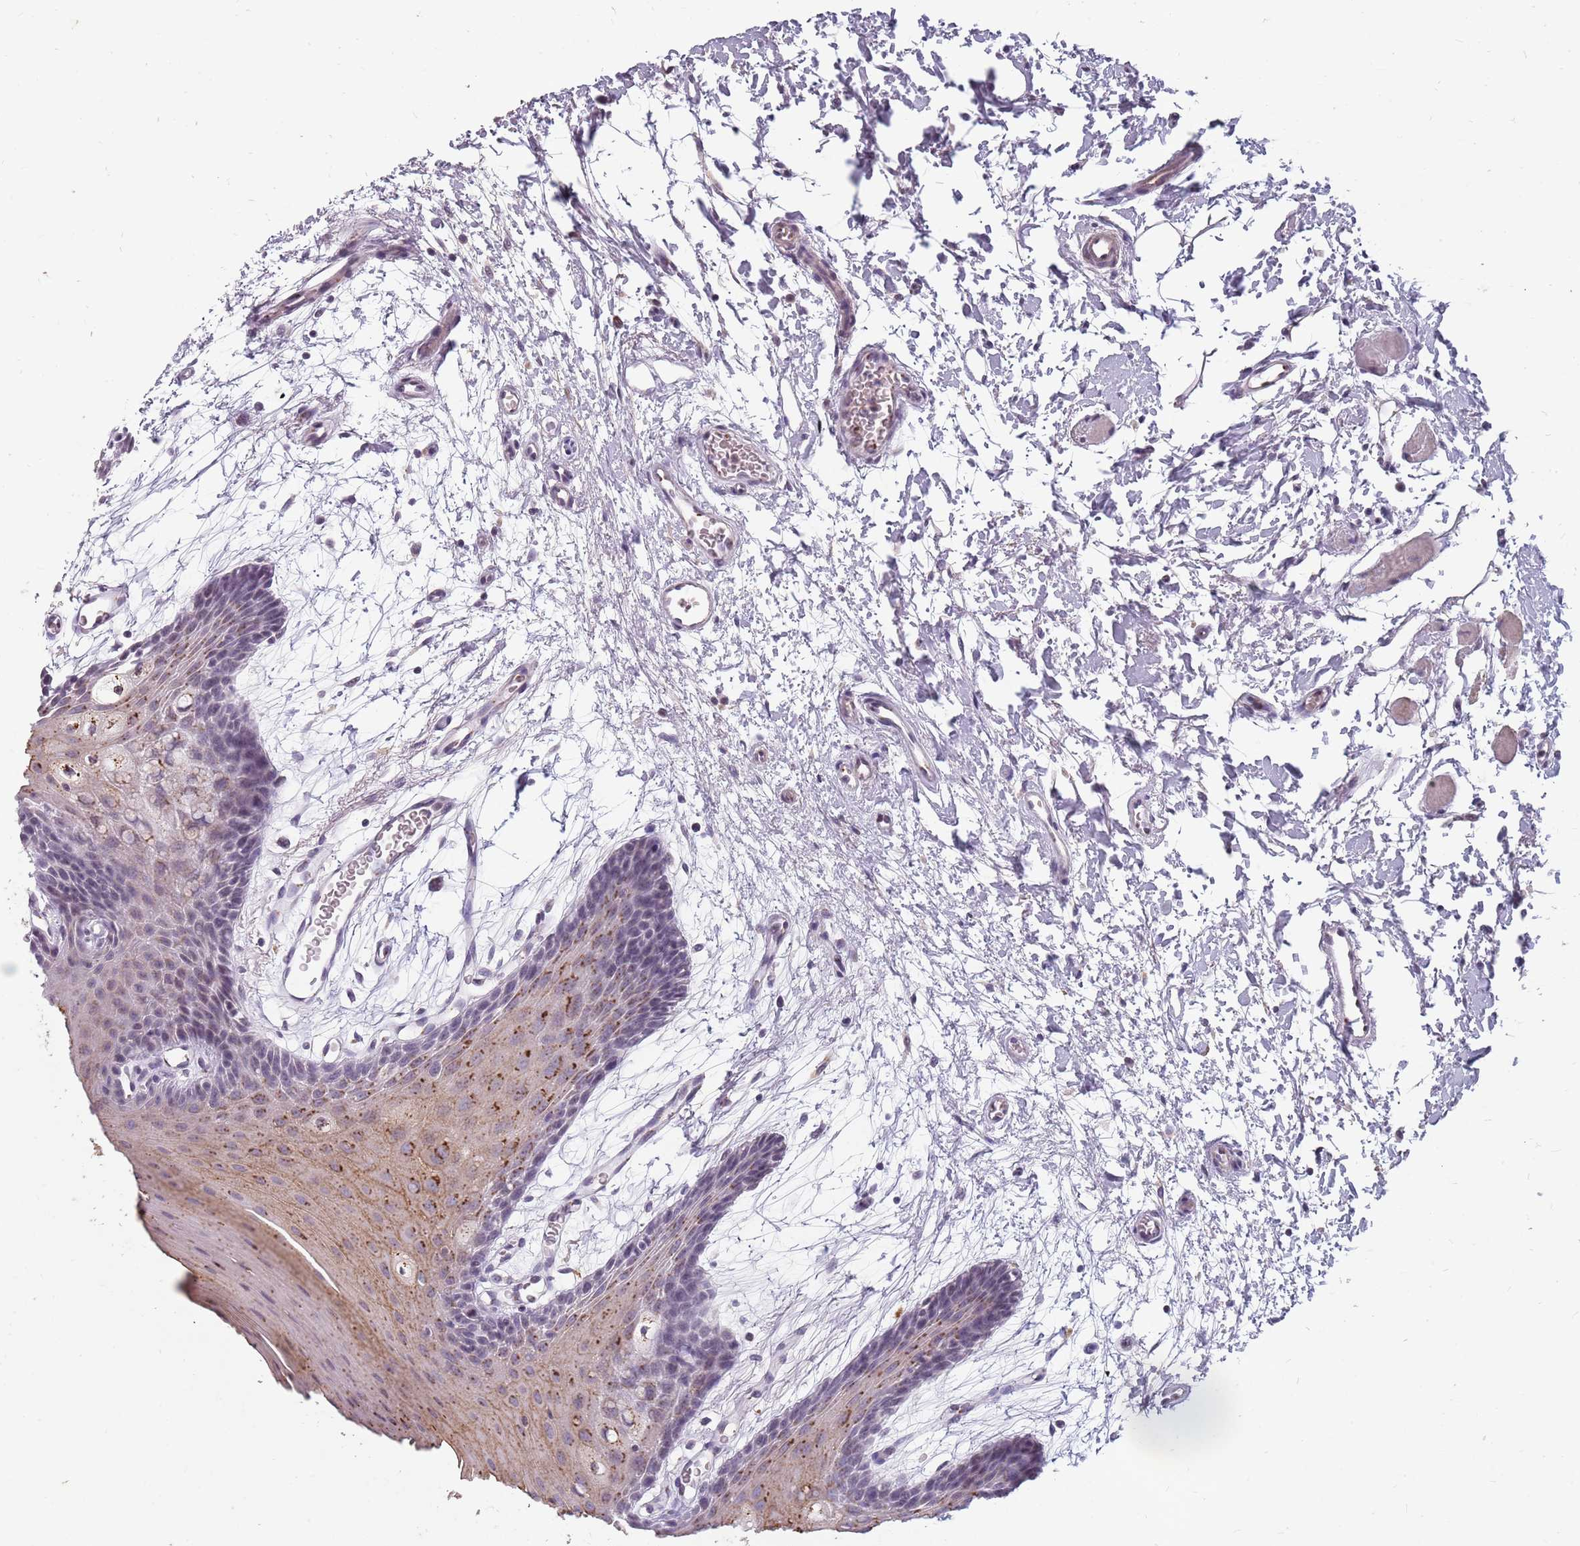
{"staining": {"intensity": "strong", "quantity": "<25%", "location": "cytoplasmic/membranous"}, "tissue": "oral mucosa", "cell_type": "Squamous epithelial cells", "image_type": "normal", "snomed": [{"axis": "morphology", "description": "Normal tissue, NOS"}, {"axis": "topography", "description": "Skeletal muscle"}, {"axis": "topography", "description": "Oral tissue"}, {"axis": "topography", "description": "Salivary gland"}, {"axis": "topography", "description": "Peripheral nerve tissue"}], "caption": "The micrograph displays immunohistochemical staining of normal oral mucosa. There is strong cytoplasmic/membranous positivity is present in about <25% of squamous epithelial cells. The staining was performed using DAB (3,3'-diaminobenzidine), with brown indicating positive protein expression. Nuclei are stained blue with hematoxylin.", "gene": "NEK6", "patient": {"sex": "male", "age": 54}}